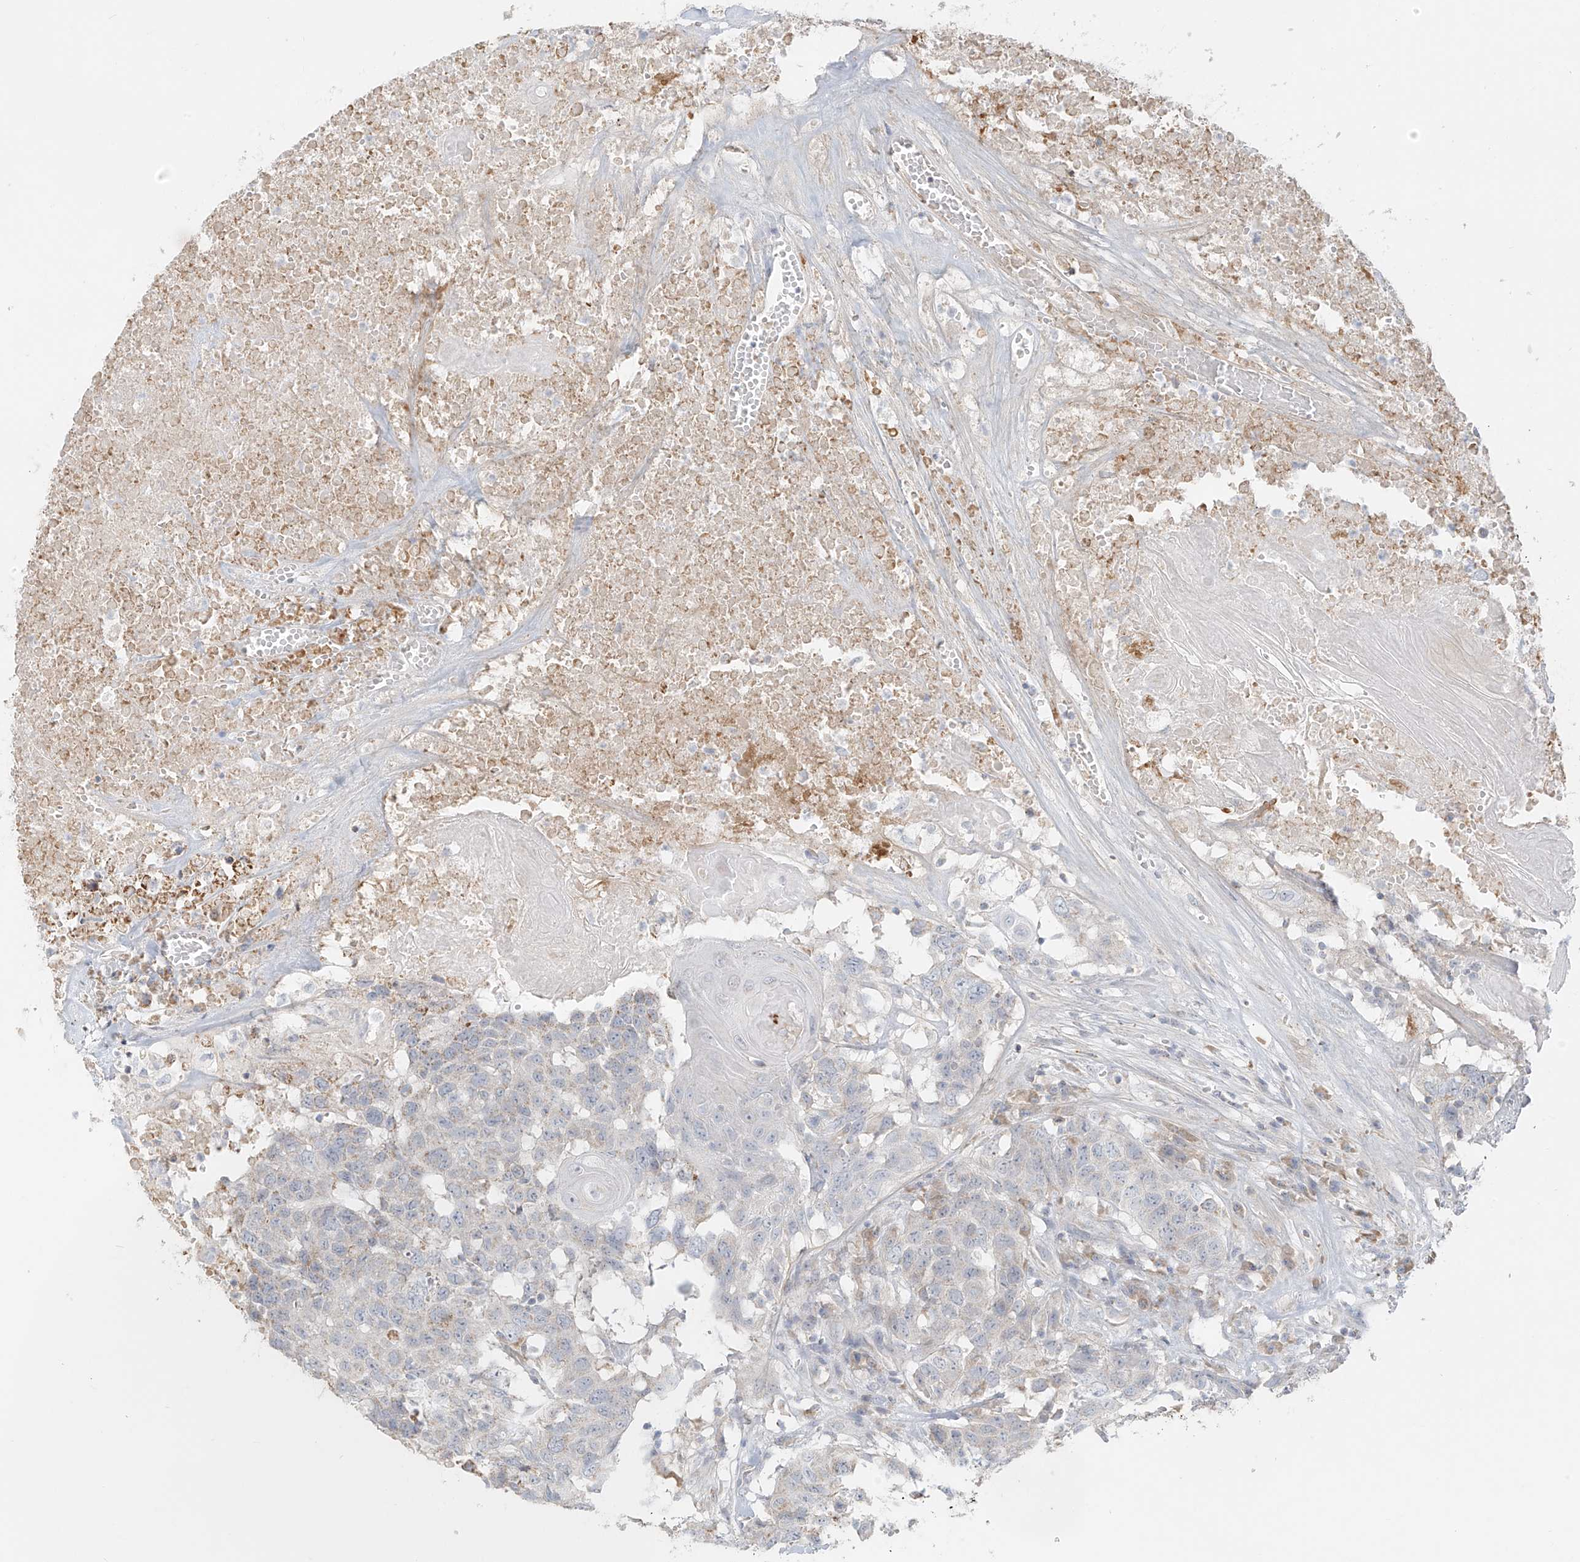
{"staining": {"intensity": "negative", "quantity": "none", "location": "none"}, "tissue": "head and neck cancer", "cell_type": "Tumor cells", "image_type": "cancer", "snomed": [{"axis": "morphology", "description": "Squamous cell carcinoma, NOS"}, {"axis": "topography", "description": "Head-Neck"}], "caption": "Photomicrograph shows no significant protein staining in tumor cells of head and neck cancer (squamous cell carcinoma).", "gene": "UST", "patient": {"sex": "male", "age": 66}}